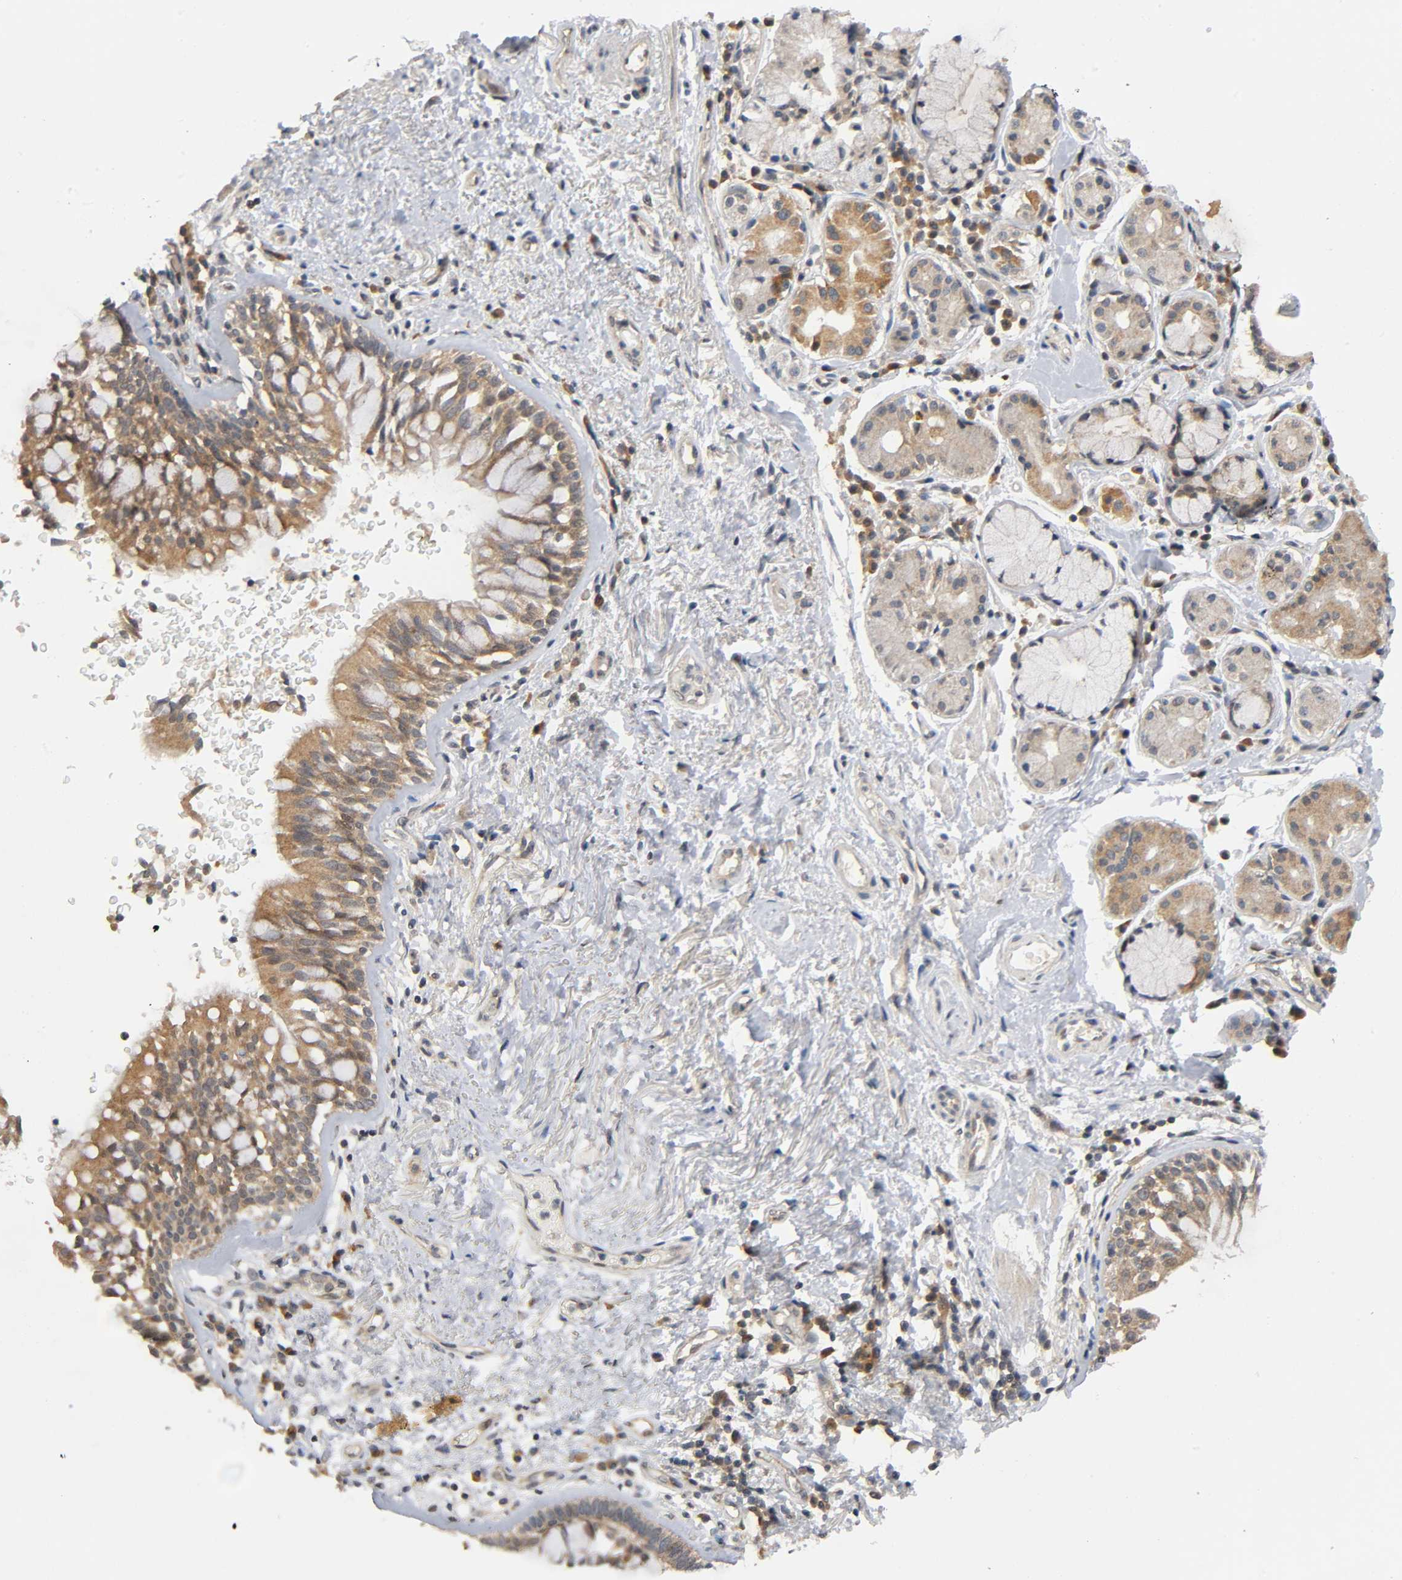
{"staining": {"intensity": "moderate", "quantity": ">75%", "location": "cytoplasmic/membranous"}, "tissue": "bronchus", "cell_type": "Respiratory epithelial cells", "image_type": "normal", "snomed": [{"axis": "morphology", "description": "Normal tissue, NOS"}, {"axis": "morphology", "description": "Adenocarcinoma, NOS"}, {"axis": "topography", "description": "Bronchus"}, {"axis": "topography", "description": "Lung"}], "caption": "DAB immunohistochemical staining of benign human bronchus exhibits moderate cytoplasmic/membranous protein positivity in approximately >75% of respiratory epithelial cells. Immunohistochemistry (ihc) stains the protein of interest in brown and the nuclei are stained blue.", "gene": "MAPK8", "patient": {"sex": "male", "age": 71}}